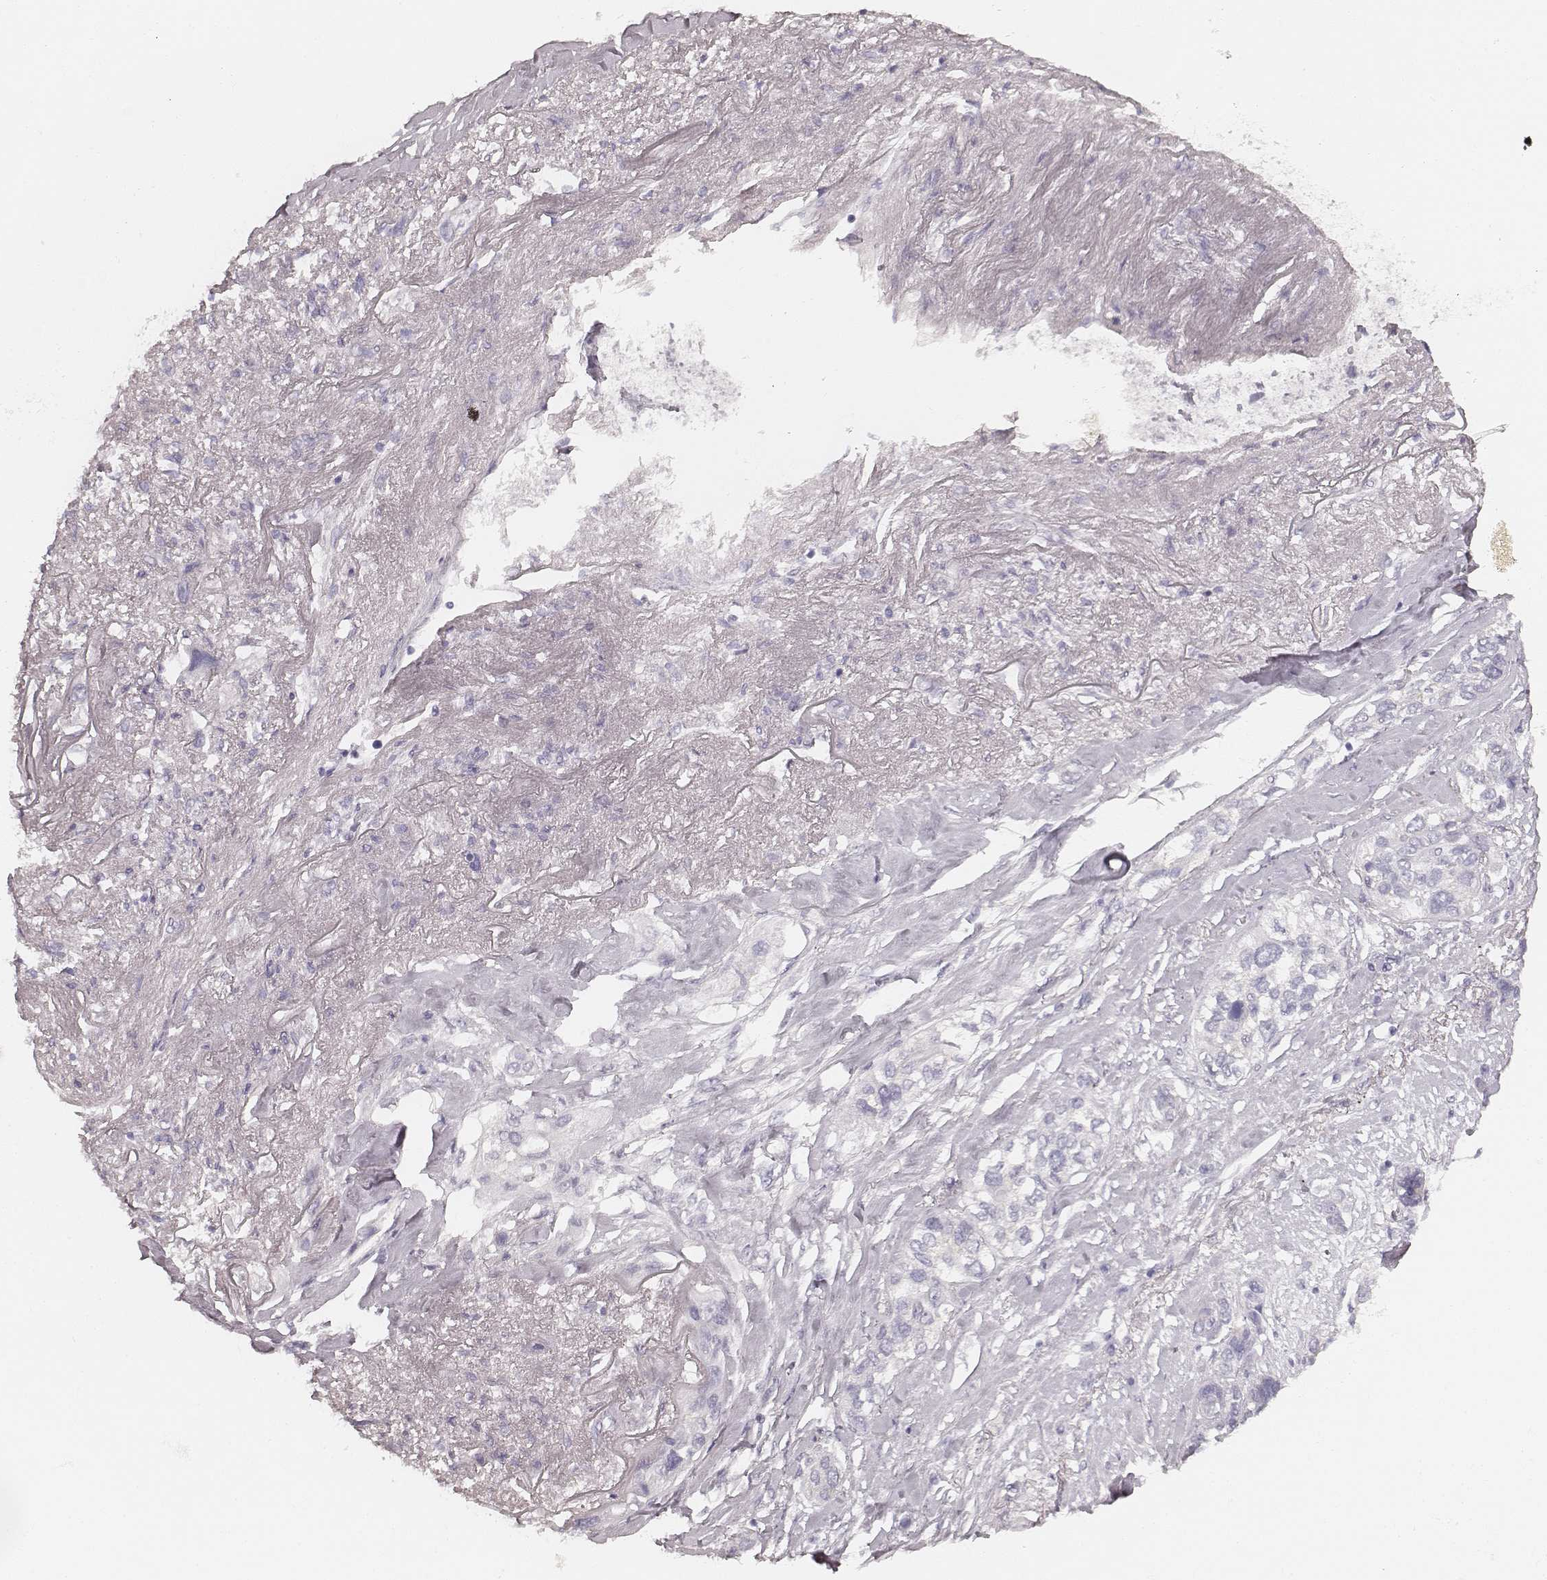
{"staining": {"intensity": "negative", "quantity": "none", "location": "none"}, "tissue": "lung cancer", "cell_type": "Tumor cells", "image_type": "cancer", "snomed": [{"axis": "morphology", "description": "Squamous cell carcinoma, NOS"}, {"axis": "topography", "description": "Lung"}], "caption": "Photomicrograph shows no protein staining in tumor cells of lung cancer tissue. (DAB immunohistochemistry (IHC) with hematoxylin counter stain).", "gene": "HNF4G", "patient": {"sex": "female", "age": 70}}